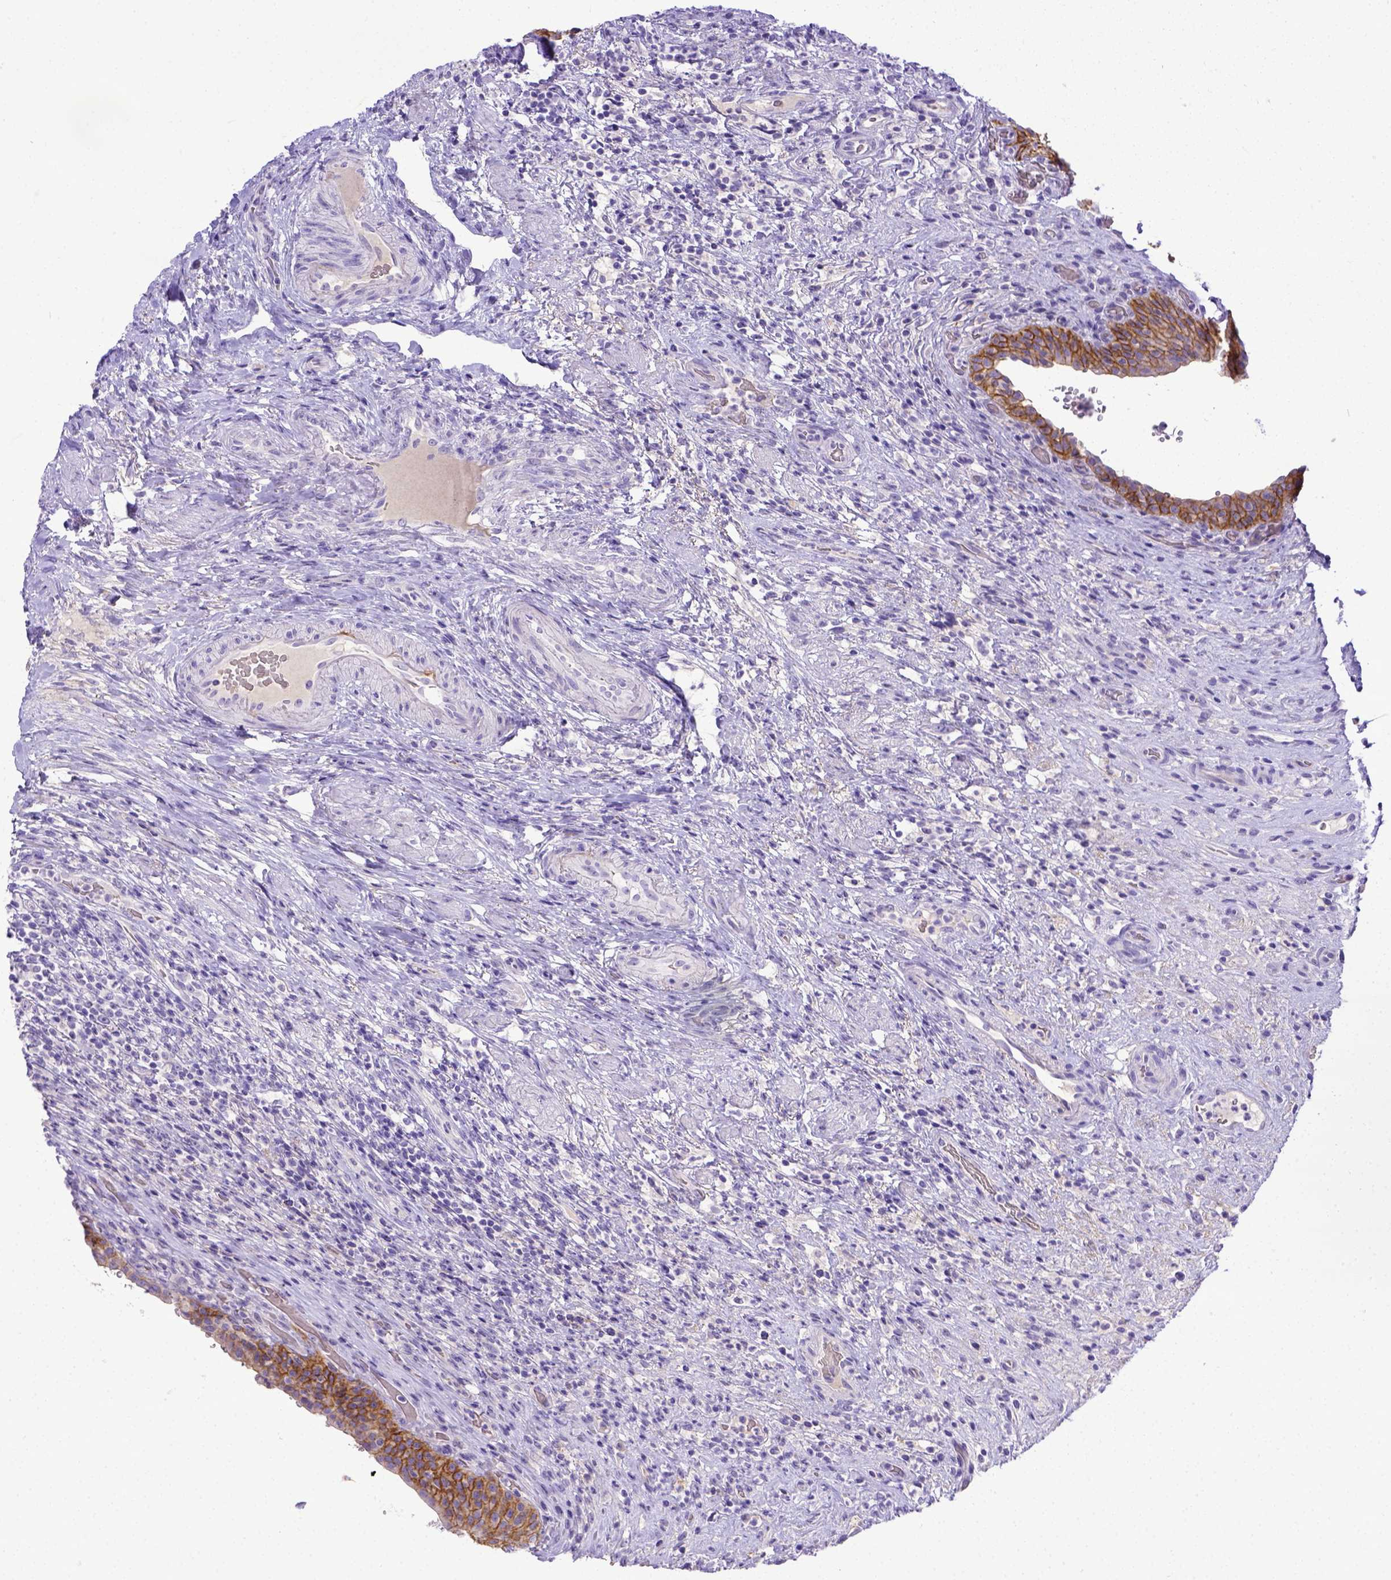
{"staining": {"intensity": "moderate", "quantity": ">75%", "location": "cytoplasmic/membranous"}, "tissue": "urinary bladder", "cell_type": "Urothelial cells", "image_type": "normal", "snomed": [{"axis": "morphology", "description": "Normal tissue, NOS"}, {"axis": "topography", "description": "Urinary bladder"}, {"axis": "topography", "description": "Peripheral nerve tissue"}], "caption": "Immunohistochemistry (IHC) (DAB (3,3'-diaminobenzidine)) staining of benign human urinary bladder shows moderate cytoplasmic/membranous protein staining in approximately >75% of urothelial cells.", "gene": "BTN1A1", "patient": {"sex": "male", "age": 66}}